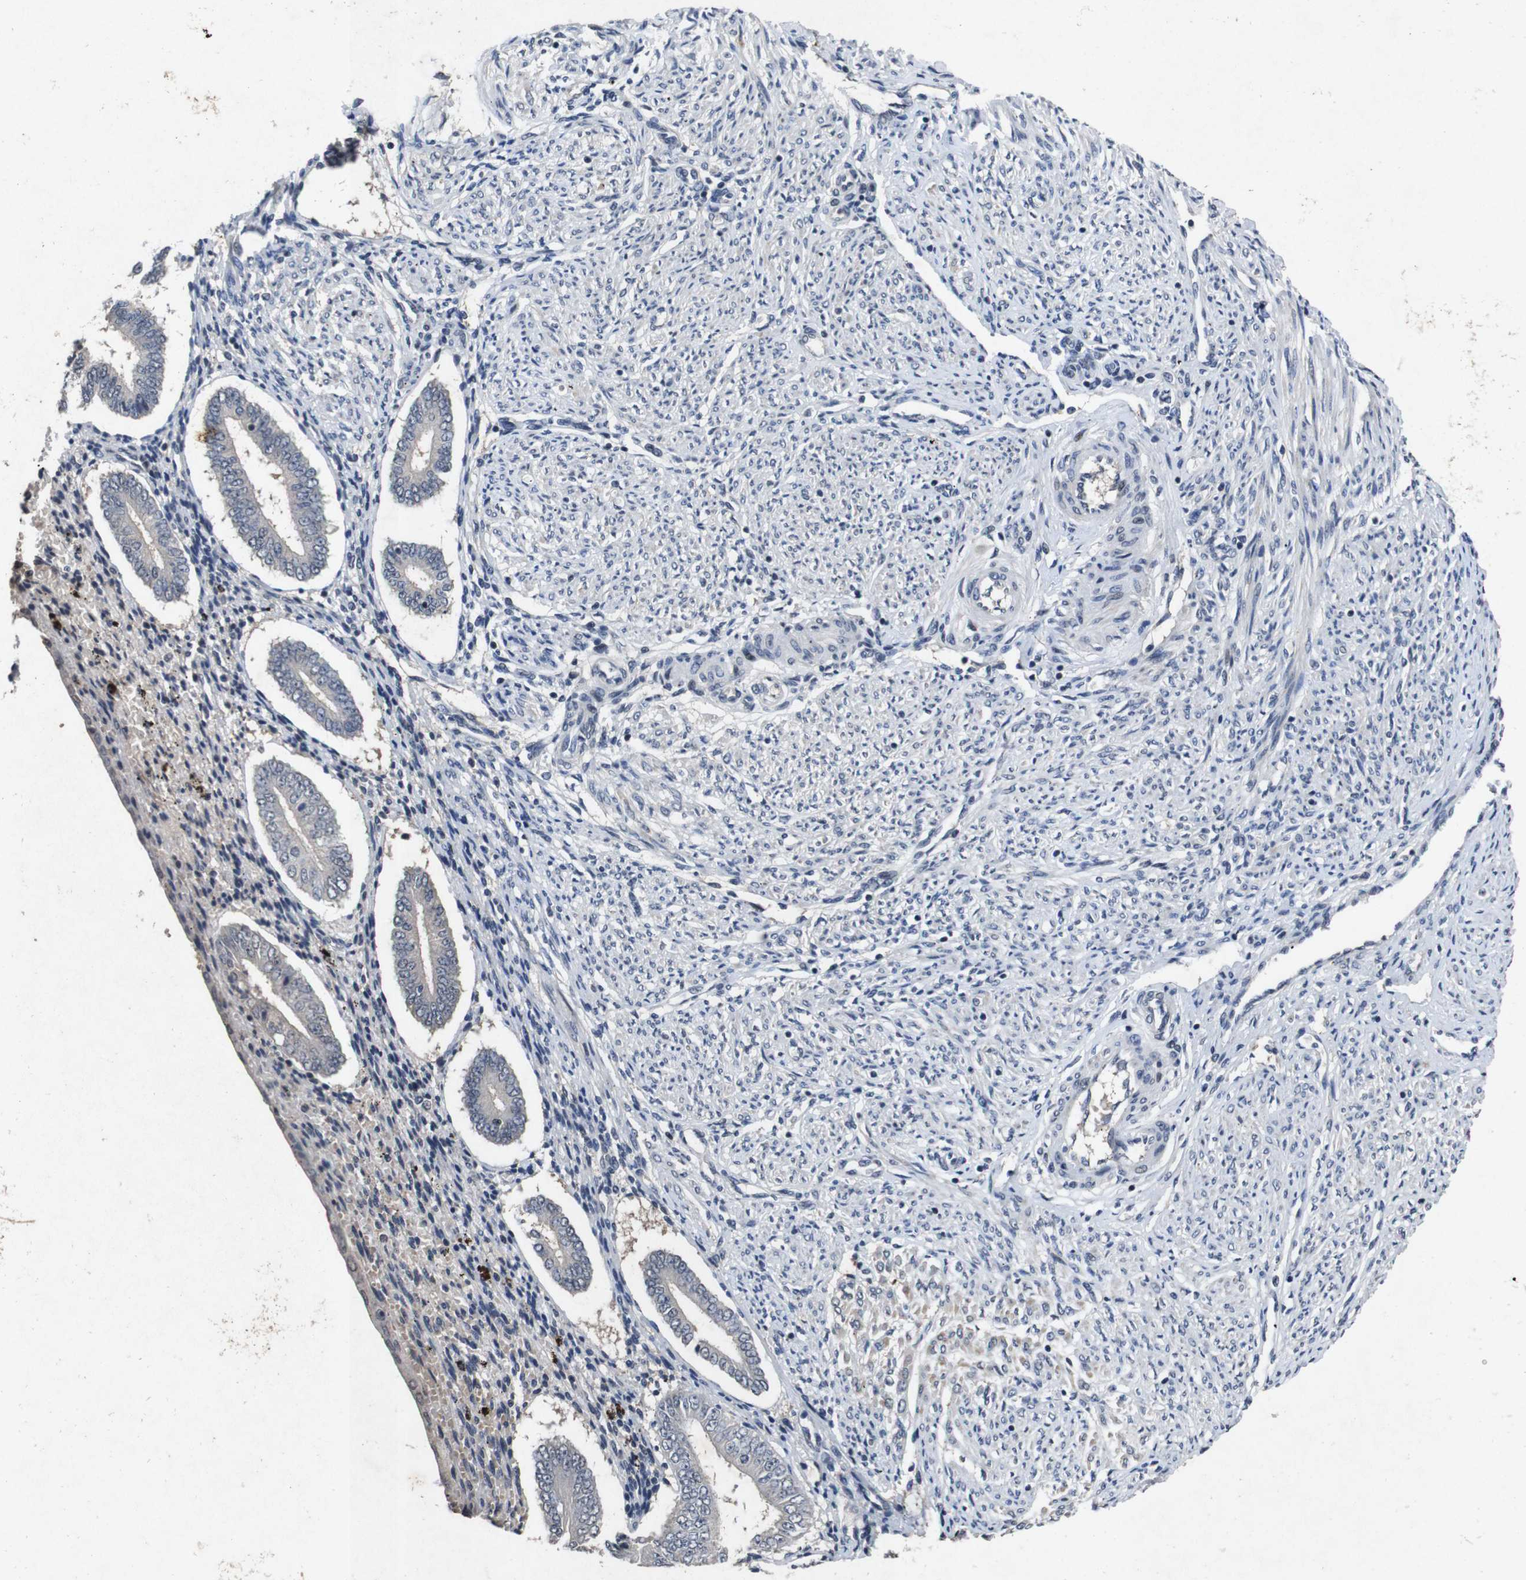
{"staining": {"intensity": "negative", "quantity": "none", "location": "none"}, "tissue": "endometrium", "cell_type": "Cells in endometrial stroma", "image_type": "normal", "snomed": [{"axis": "morphology", "description": "Normal tissue, NOS"}, {"axis": "topography", "description": "Endometrium"}], "caption": "Cells in endometrial stroma are negative for brown protein staining in benign endometrium. (Stains: DAB (3,3'-diaminobenzidine) immunohistochemistry (IHC) with hematoxylin counter stain, Microscopy: brightfield microscopy at high magnification).", "gene": "AKT3", "patient": {"sex": "female", "age": 42}}